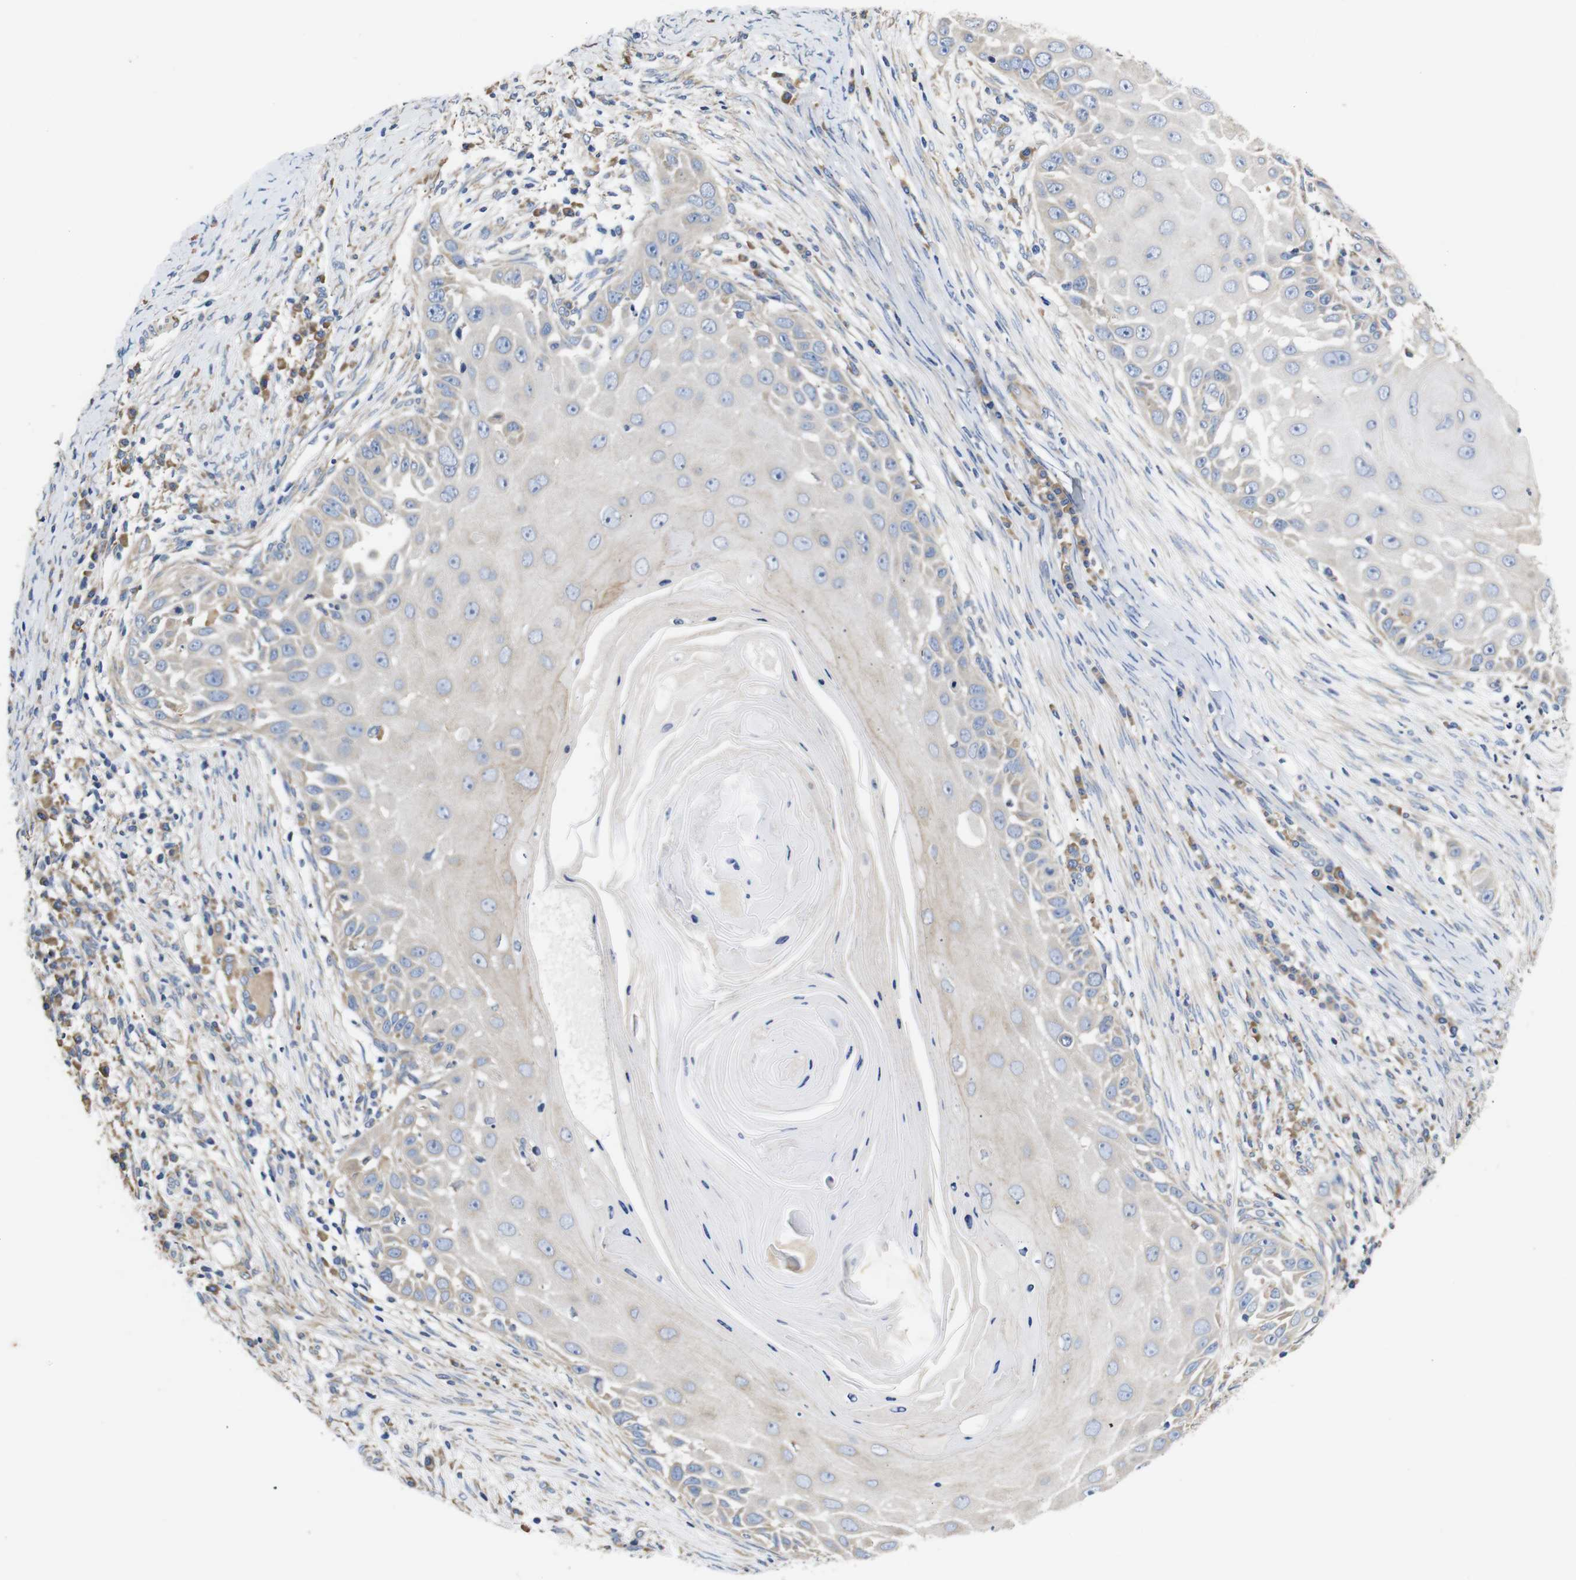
{"staining": {"intensity": "weak", "quantity": "<25%", "location": "cytoplasmic/membranous"}, "tissue": "skin cancer", "cell_type": "Tumor cells", "image_type": "cancer", "snomed": [{"axis": "morphology", "description": "Squamous cell carcinoma, NOS"}, {"axis": "topography", "description": "Skin"}], "caption": "This is an IHC histopathology image of human squamous cell carcinoma (skin). There is no expression in tumor cells.", "gene": "MARCHF7", "patient": {"sex": "female", "age": 44}}